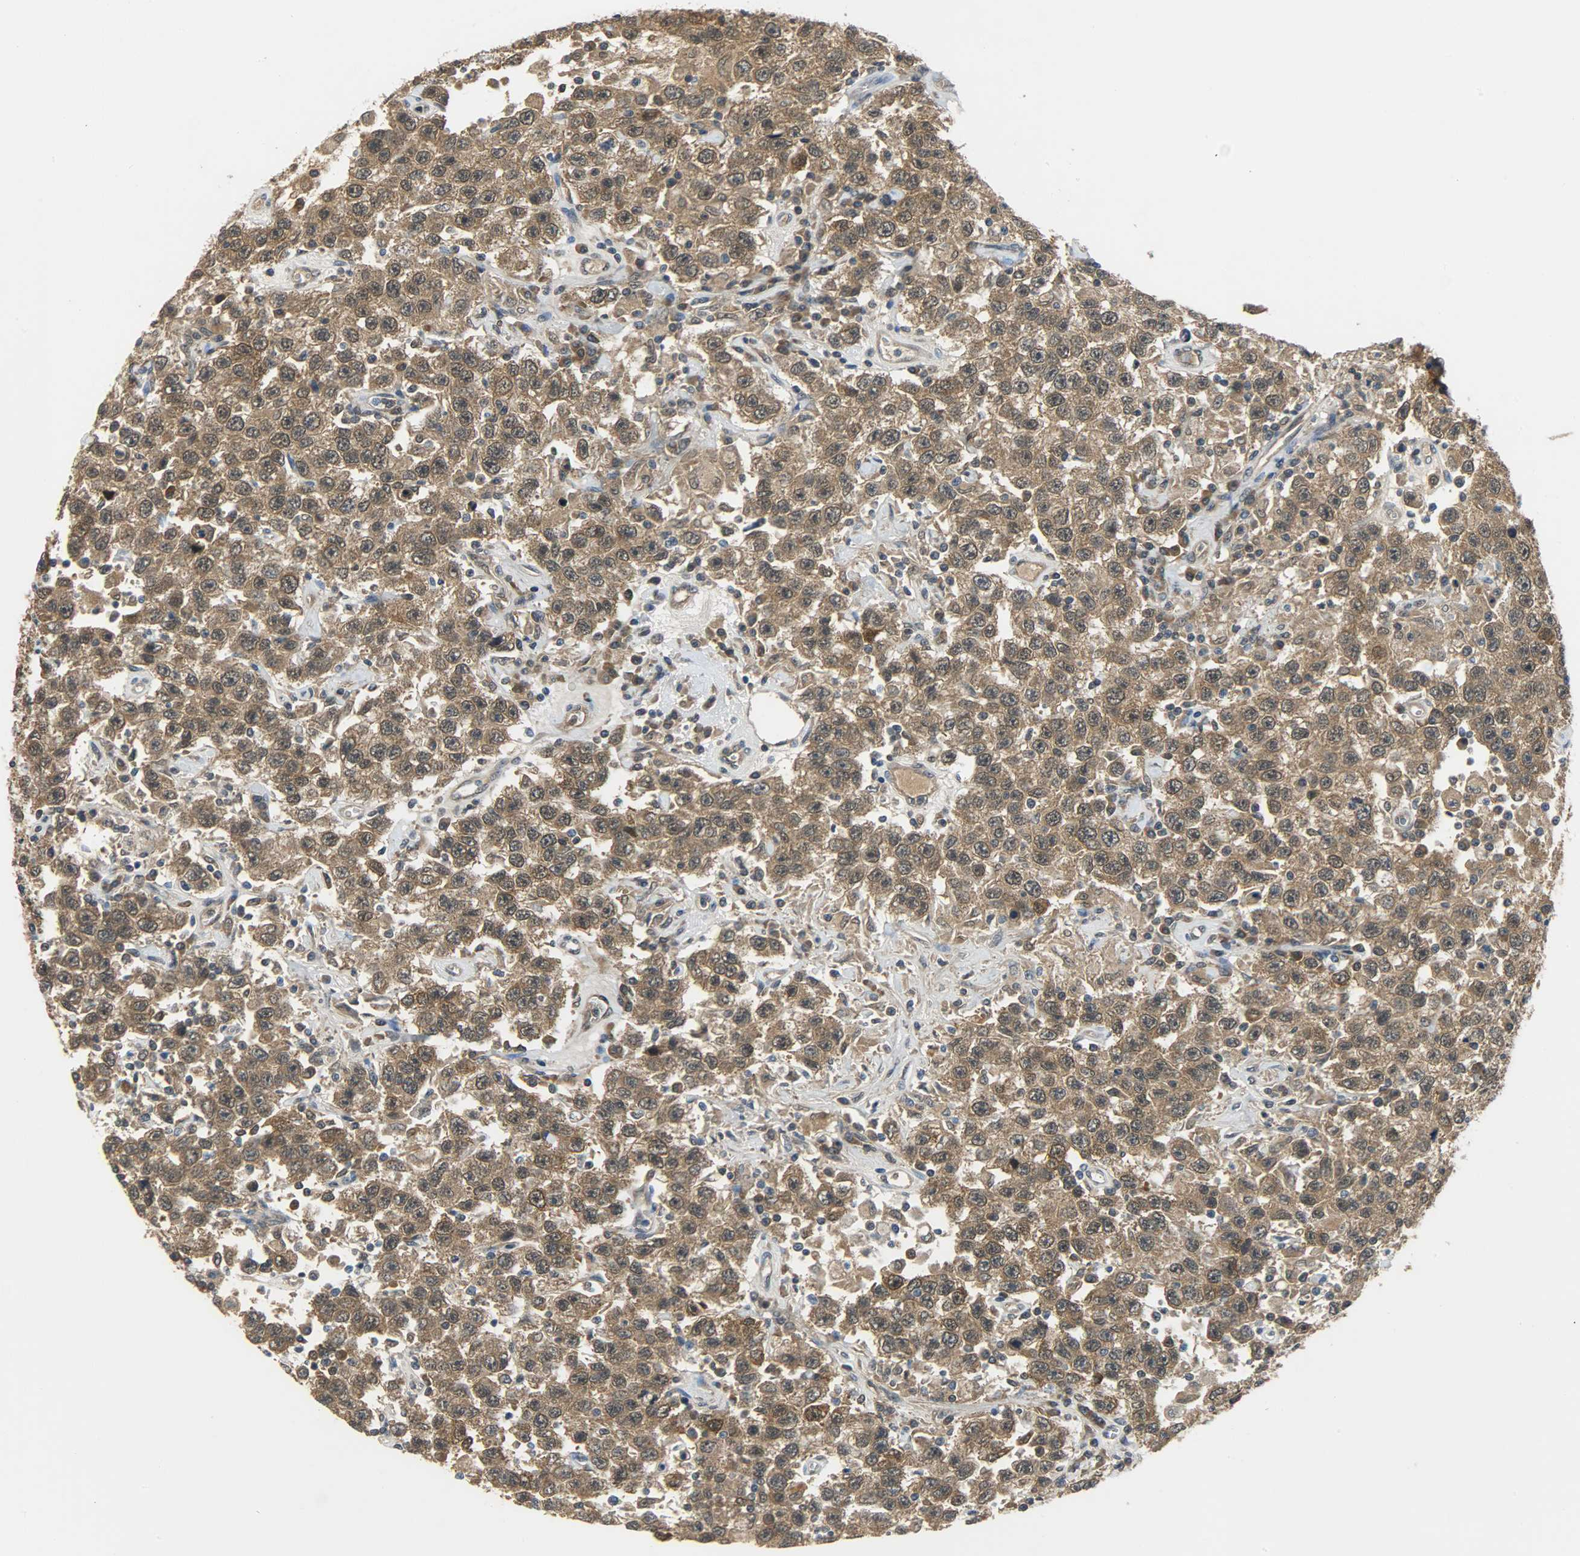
{"staining": {"intensity": "strong", "quantity": ">75%", "location": "cytoplasmic/membranous,nuclear"}, "tissue": "testis cancer", "cell_type": "Tumor cells", "image_type": "cancer", "snomed": [{"axis": "morphology", "description": "Seminoma, NOS"}, {"axis": "topography", "description": "Testis"}], "caption": "Human seminoma (testis) stained with a protein marker exhibits strong staining in tumor cells.", "gene": "EIF4EBP1", "patient": {"sex": "male", "age": 41}}